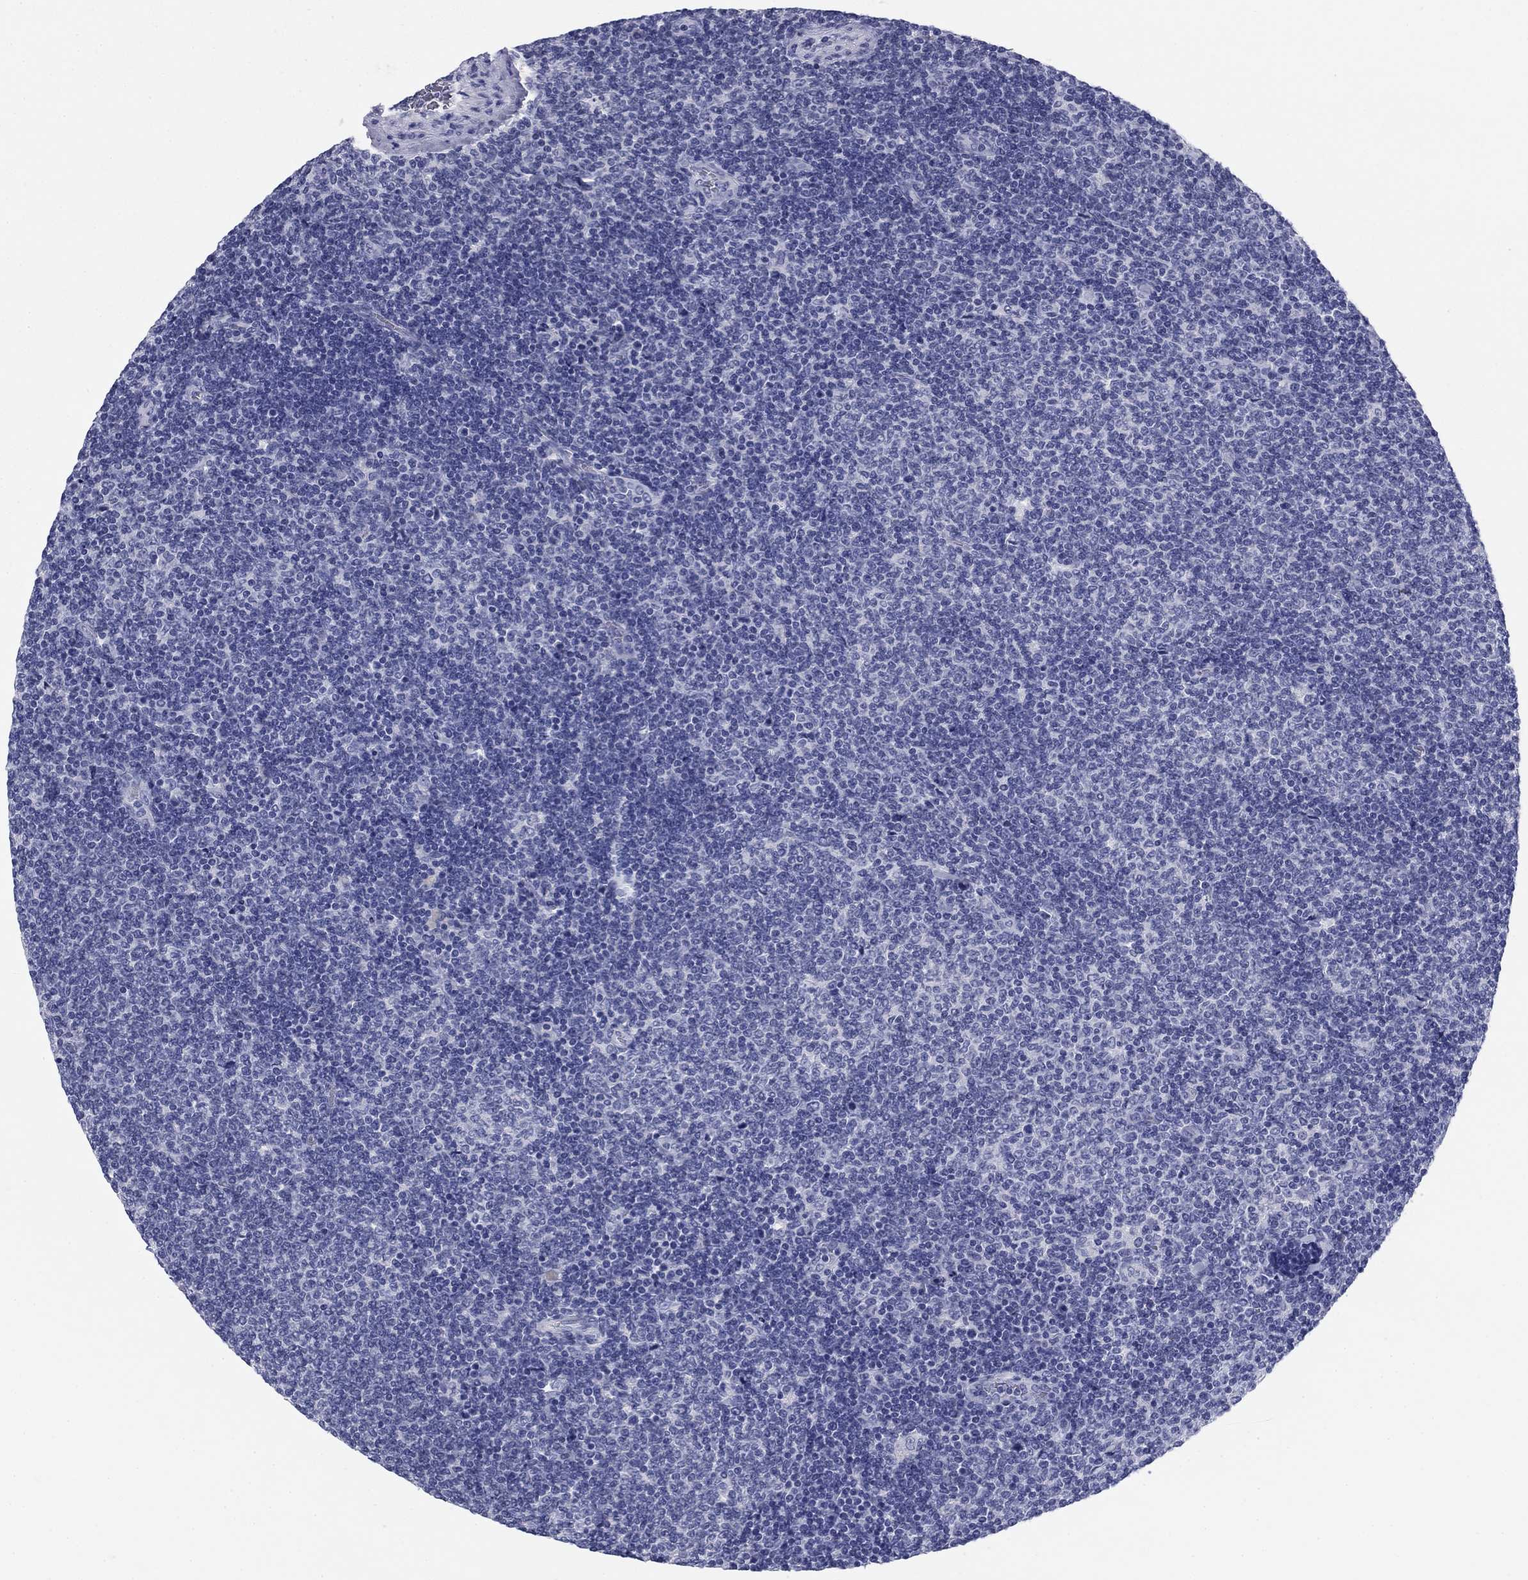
{"staining": {"intensity": "negative", "quantity": "none", "location": "none"}, "tissue": "lymphoma", "cell_type": "Tumor cells", "image_type": "cancer", "snomed": [{"axis": "morphology", "description": "Malignant lymphoma, non-Hodgkin's type, Low grade"}, {"axis": "topography", "description": "Lymph node"}], "caption": "An immunohistochemistry (IHC) image of low-grade malignant lymphoma, non-Hodgkin's type is shown. There is no staining in tumor cells of low-grade malignant lymphoma, non-Hodgkin's type. (Immunohistochemistry, brightfield microscopy, high magnification).", "gene": "KCNH1", "patient": {"sex": "male", "age": 52}}